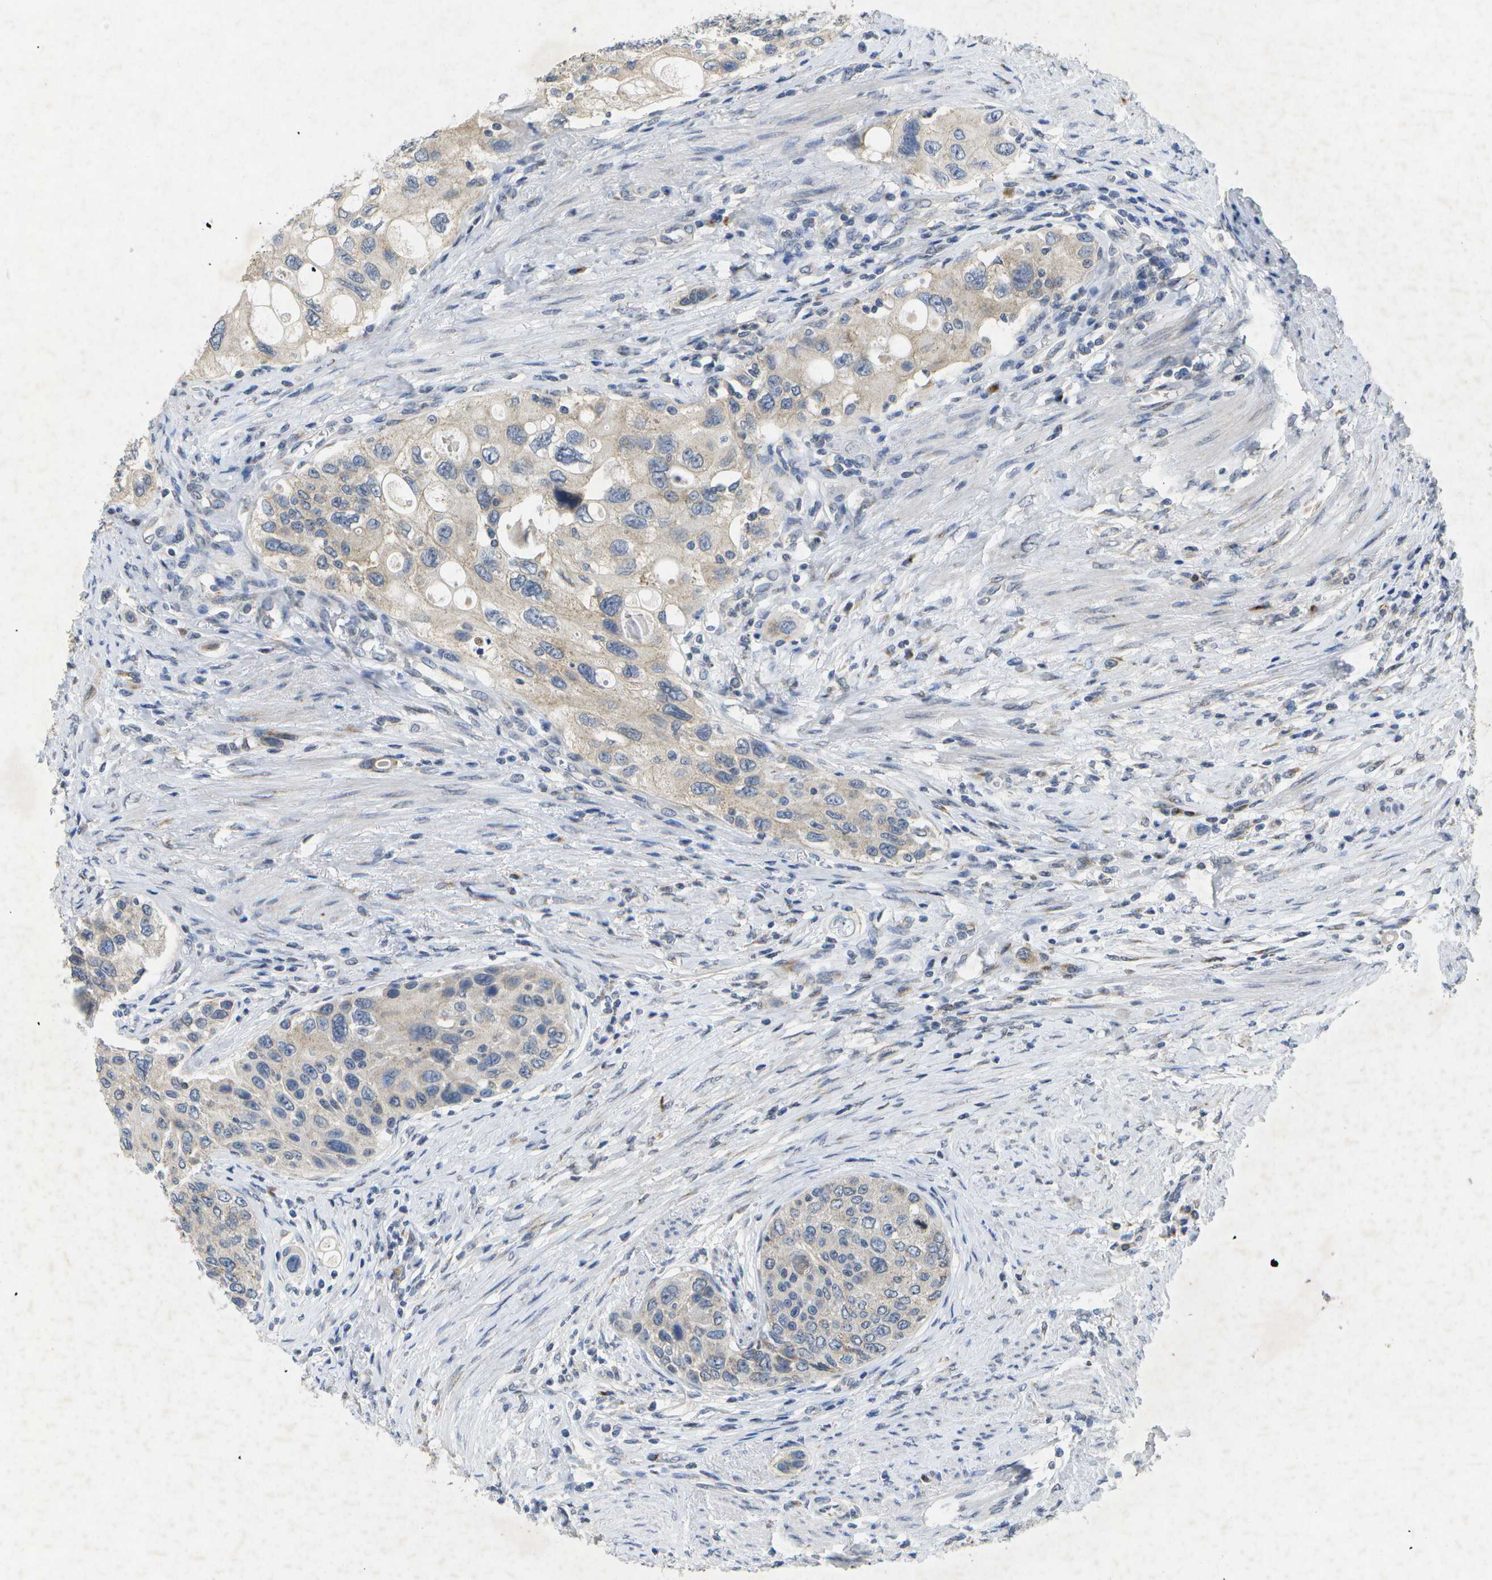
{"staining": {"intensity": "weak", "quantity": "<25%", "location": "cytoplasmic/membranous"}, "tissue": "urothelial cancer", "cell_type": "Tumor cells", "image_type": "cancer", "snomed": [{"axis": "morphology", "description": "Urothelial carcinoma, High grade"}, {"axis": "topography", "description": "Urinary bladder"}], "caption": "This is an immunohistochemistry image of urothelial cancer. There is no staining in tumor cells.", "gene": "KDELR1", "patient": {"sex": "female", "age": 56}}